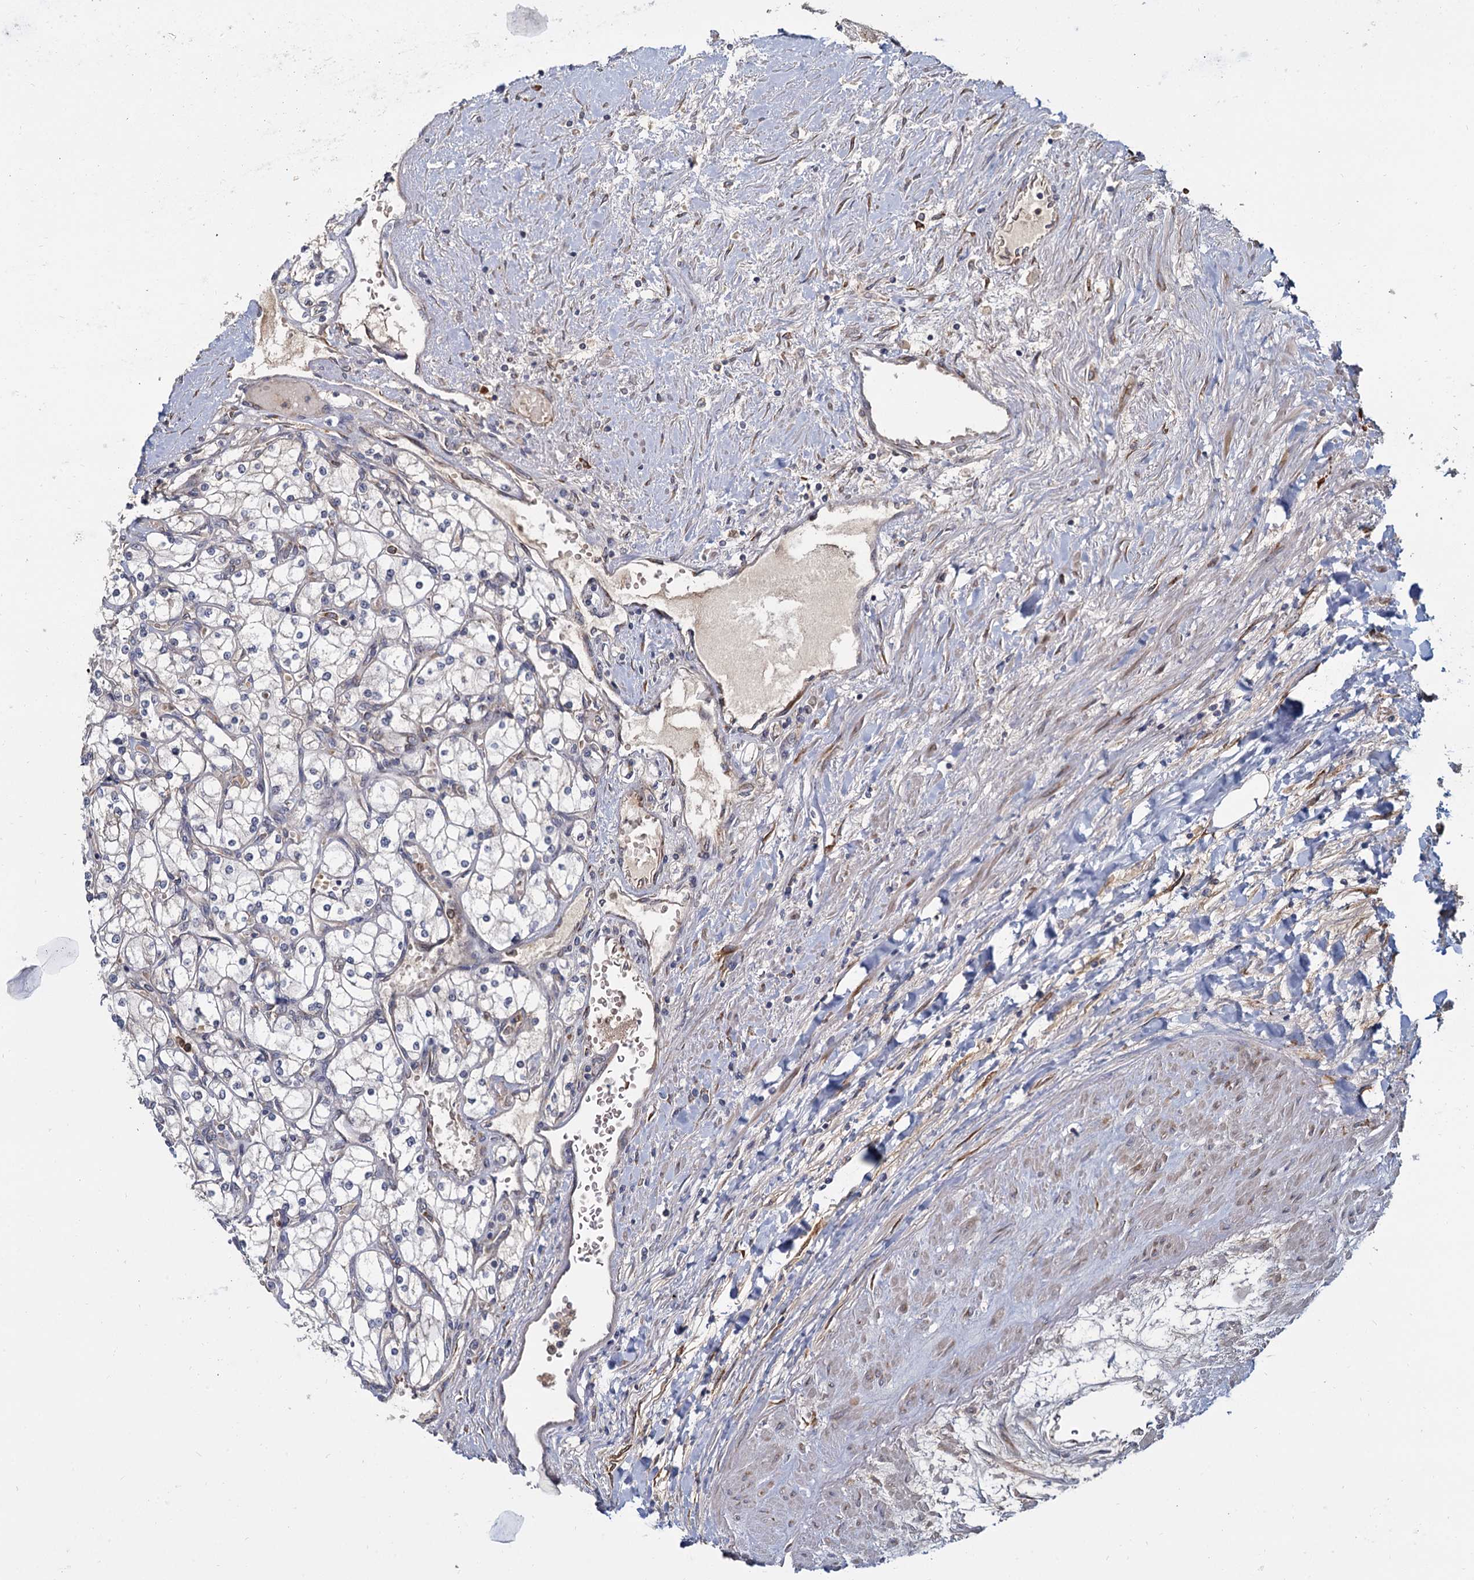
{"staining": {"intensity": "negative", "quantity": "none", "location": "none"}, "tissue": "renal cancer", "cell_type": "Tumor cells", "image_type": "cancer", "snomed": [{"axis": "morphology", "description": "Adenocarcinoma, NOS"}, {"axis": "topography", "description": "Kidney"}], "caption": "IHC micrograph of renal adenocarcinoma stained for a protein (brown), which reveals no staining in tumor cells. (DAB immunohistochemistry (IHC) with hematoxylin counter stain).", "gene": "LRRC51", "patient": {"sex": "male", "age": 80}}